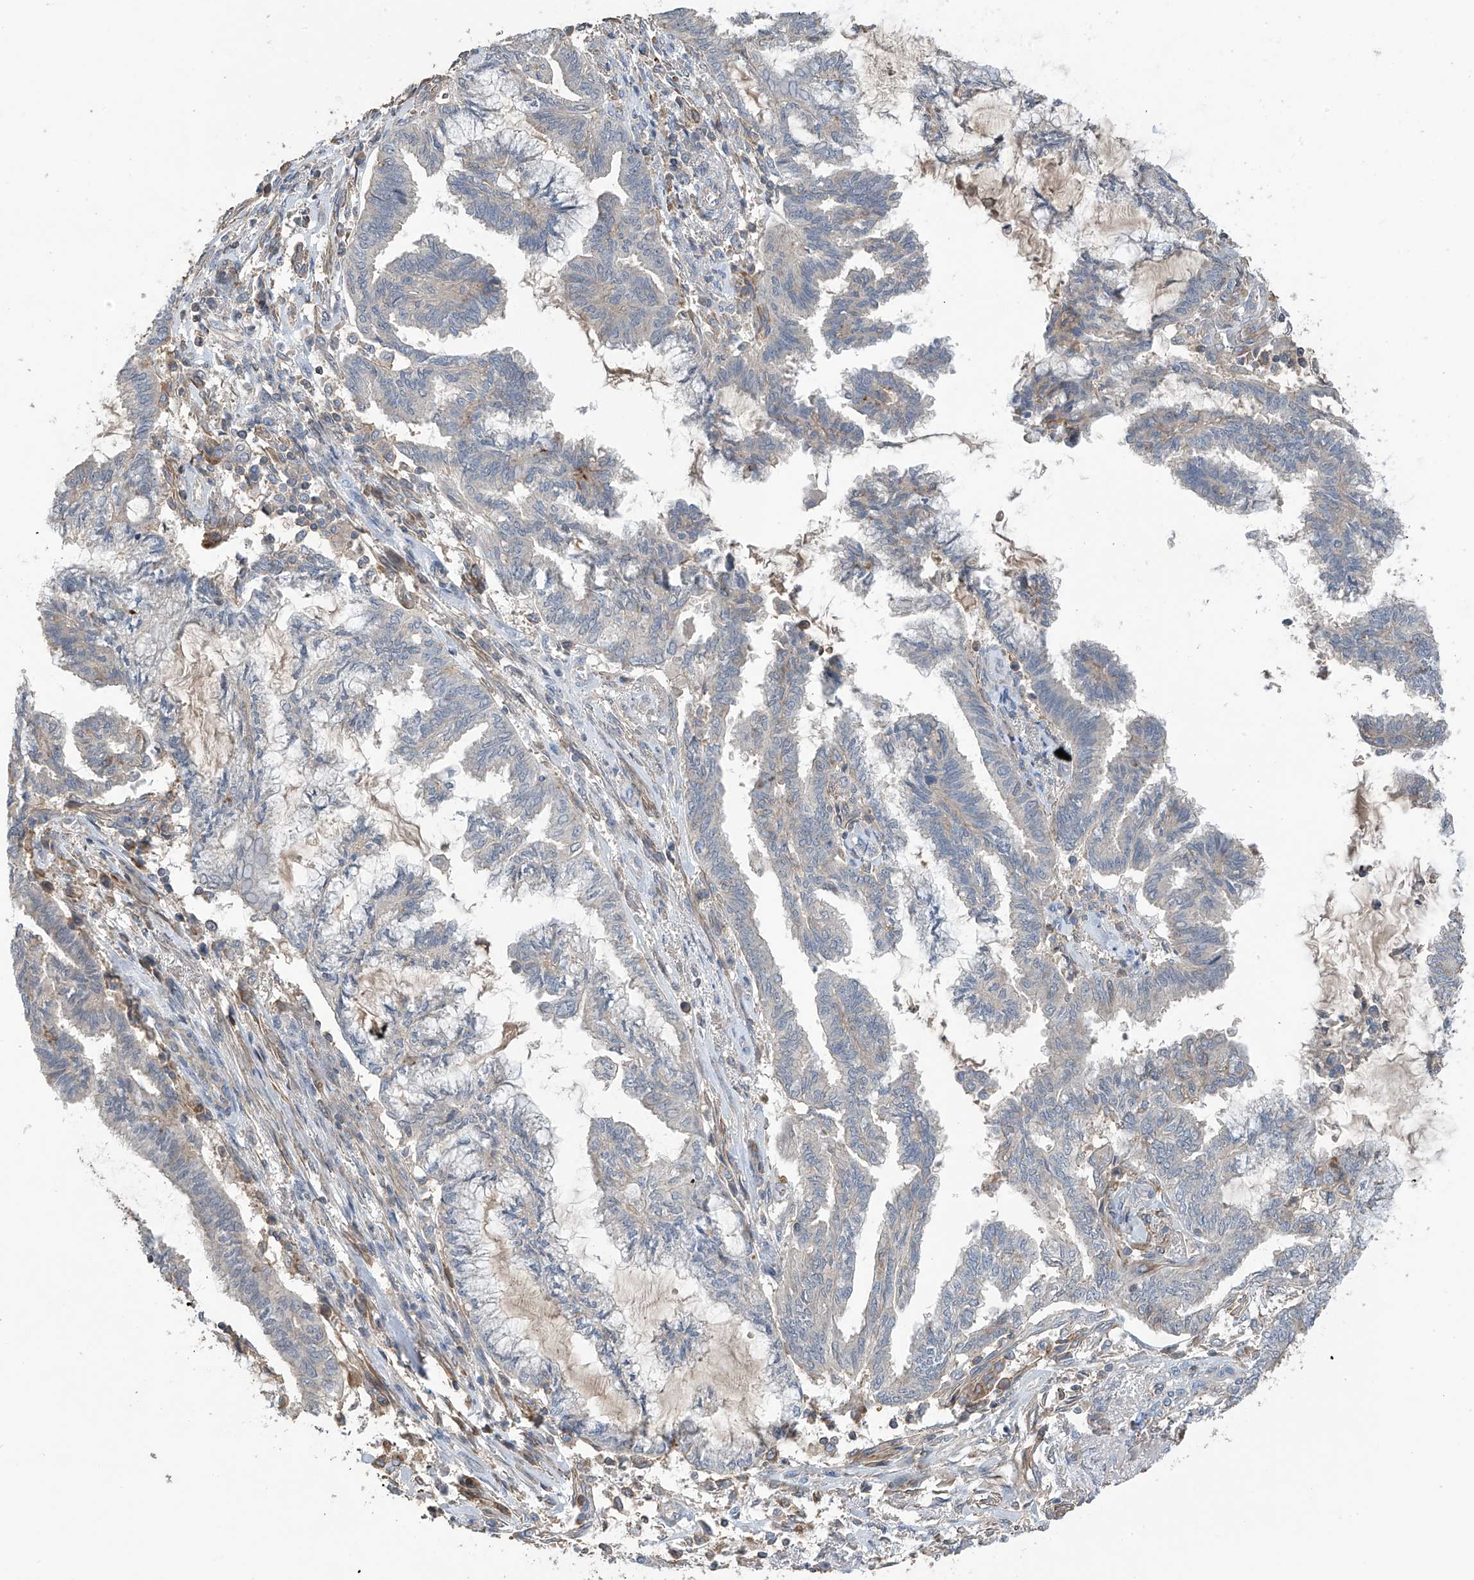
{"staining": {"intensity": "negative", "quantity": "none", "location": "none"}, "tissue": "endometrial cancer", "cell_type": "Tumor cells", "image_type": "cancer", "snomed": [{"axis": "morphology", "description": "Adenocarcinoma, NOS"}, {"axis": "topography", "description": "Endometrium"}], "caption": "Human adenocarcinoma (endometrial) stained for a protein using immunohistochemistry (IHC) reveals no expression in tumor cells.", "gene": "SLFN14", "patient": {"sex": "female", "age": 86}}